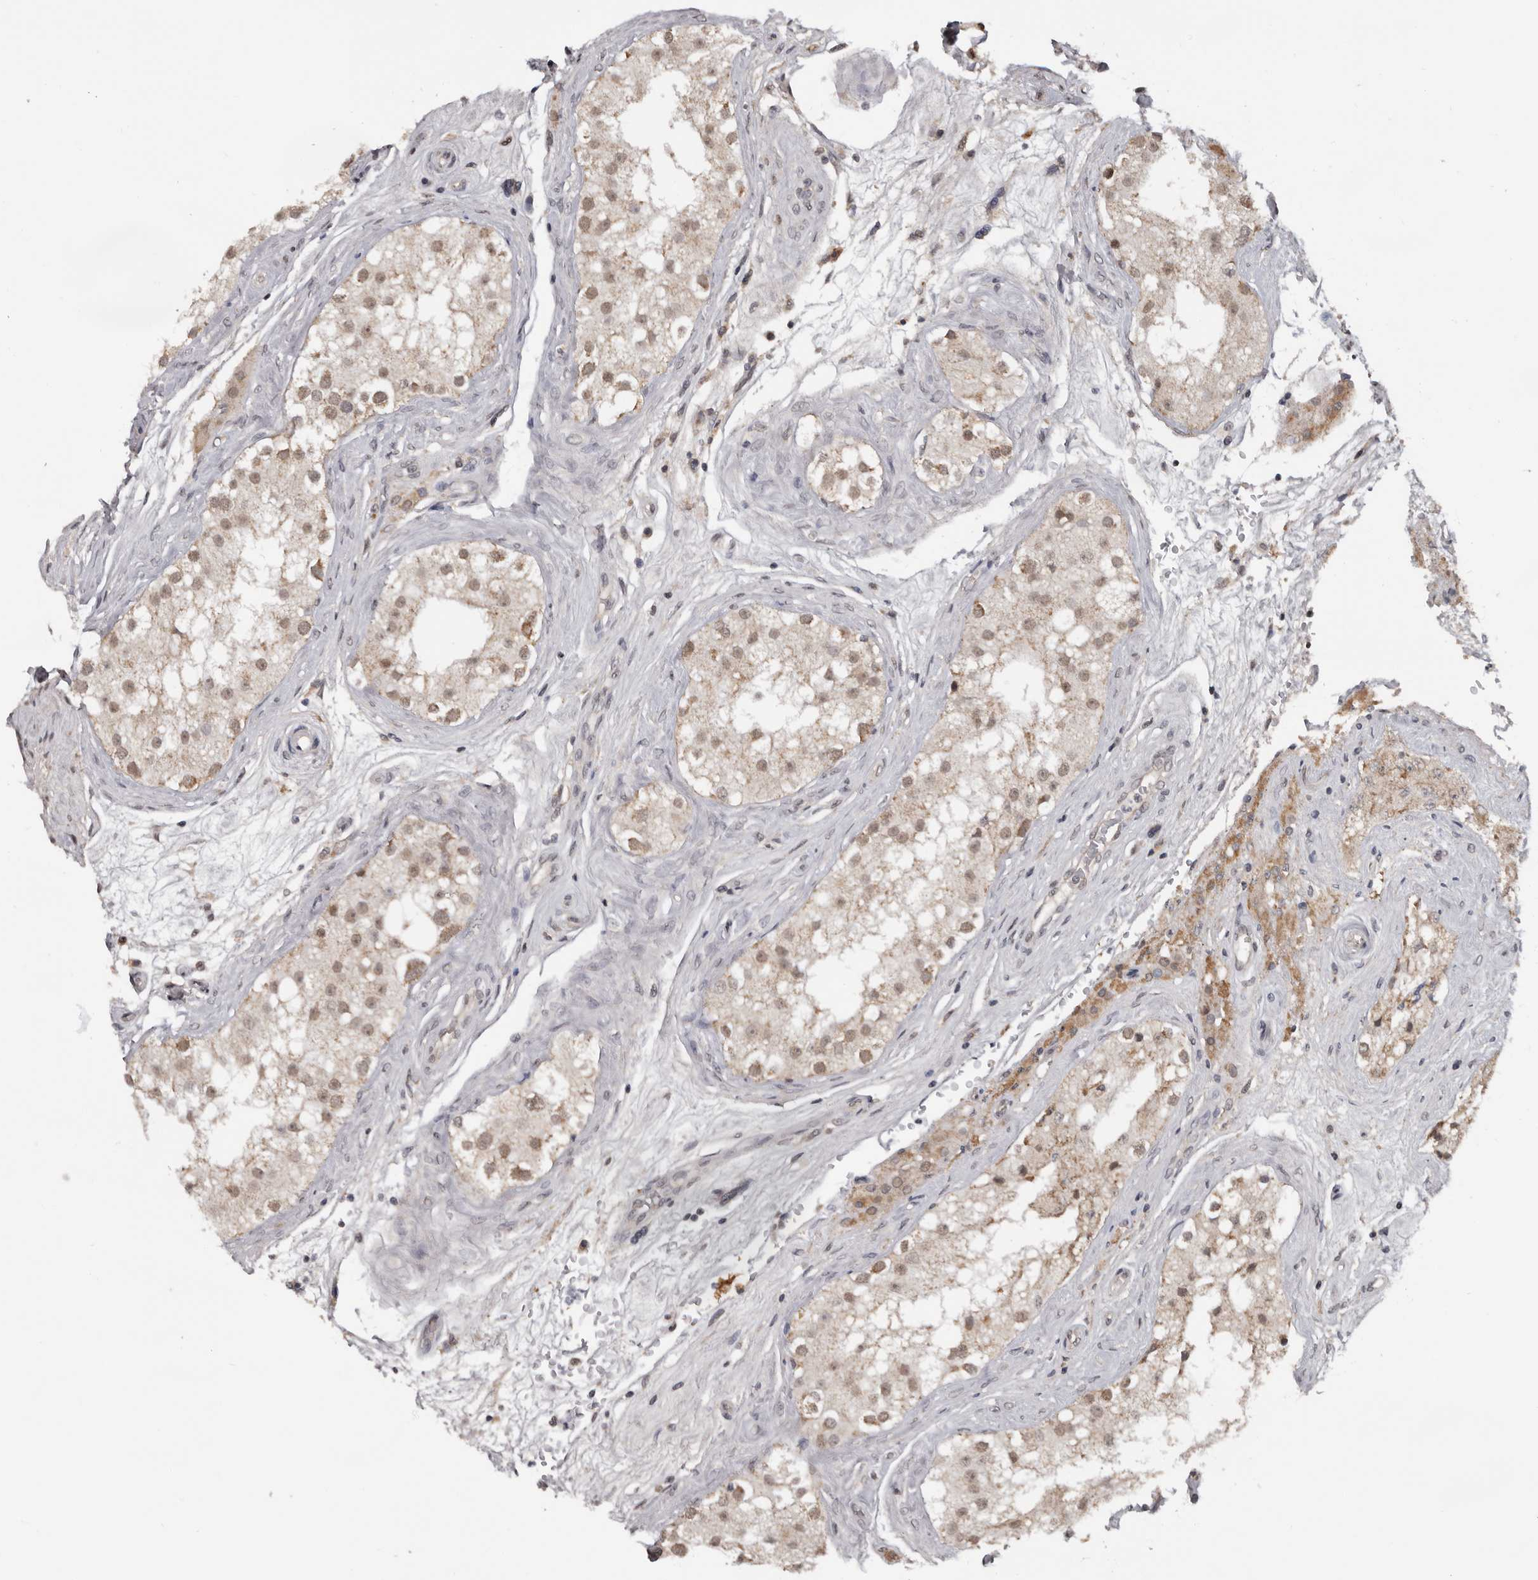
{"staining": {"intensity": "moderate", "quantity": "25%-75%", "location": "cytoplasmic/membranous,nuclear"}, "tissue": "testis", "cell_type": "Cells in seminiferous ducts", "image_type": "normal", "snomed": [{"axis": "morphology", "description": "Normal tissue, NOS"}, {"axis": "topography", "description": "Testis"}], "caption": "Protein expression analysis of normal human testis reveals moderate cytoplasmic/membranous,nuclear staining in about 25%-75% of cells in seminiferous ducts. Nuclei are stained in blue.", "gene": "MOGAT2", "patient": {"sex": "male", "age": 84}}